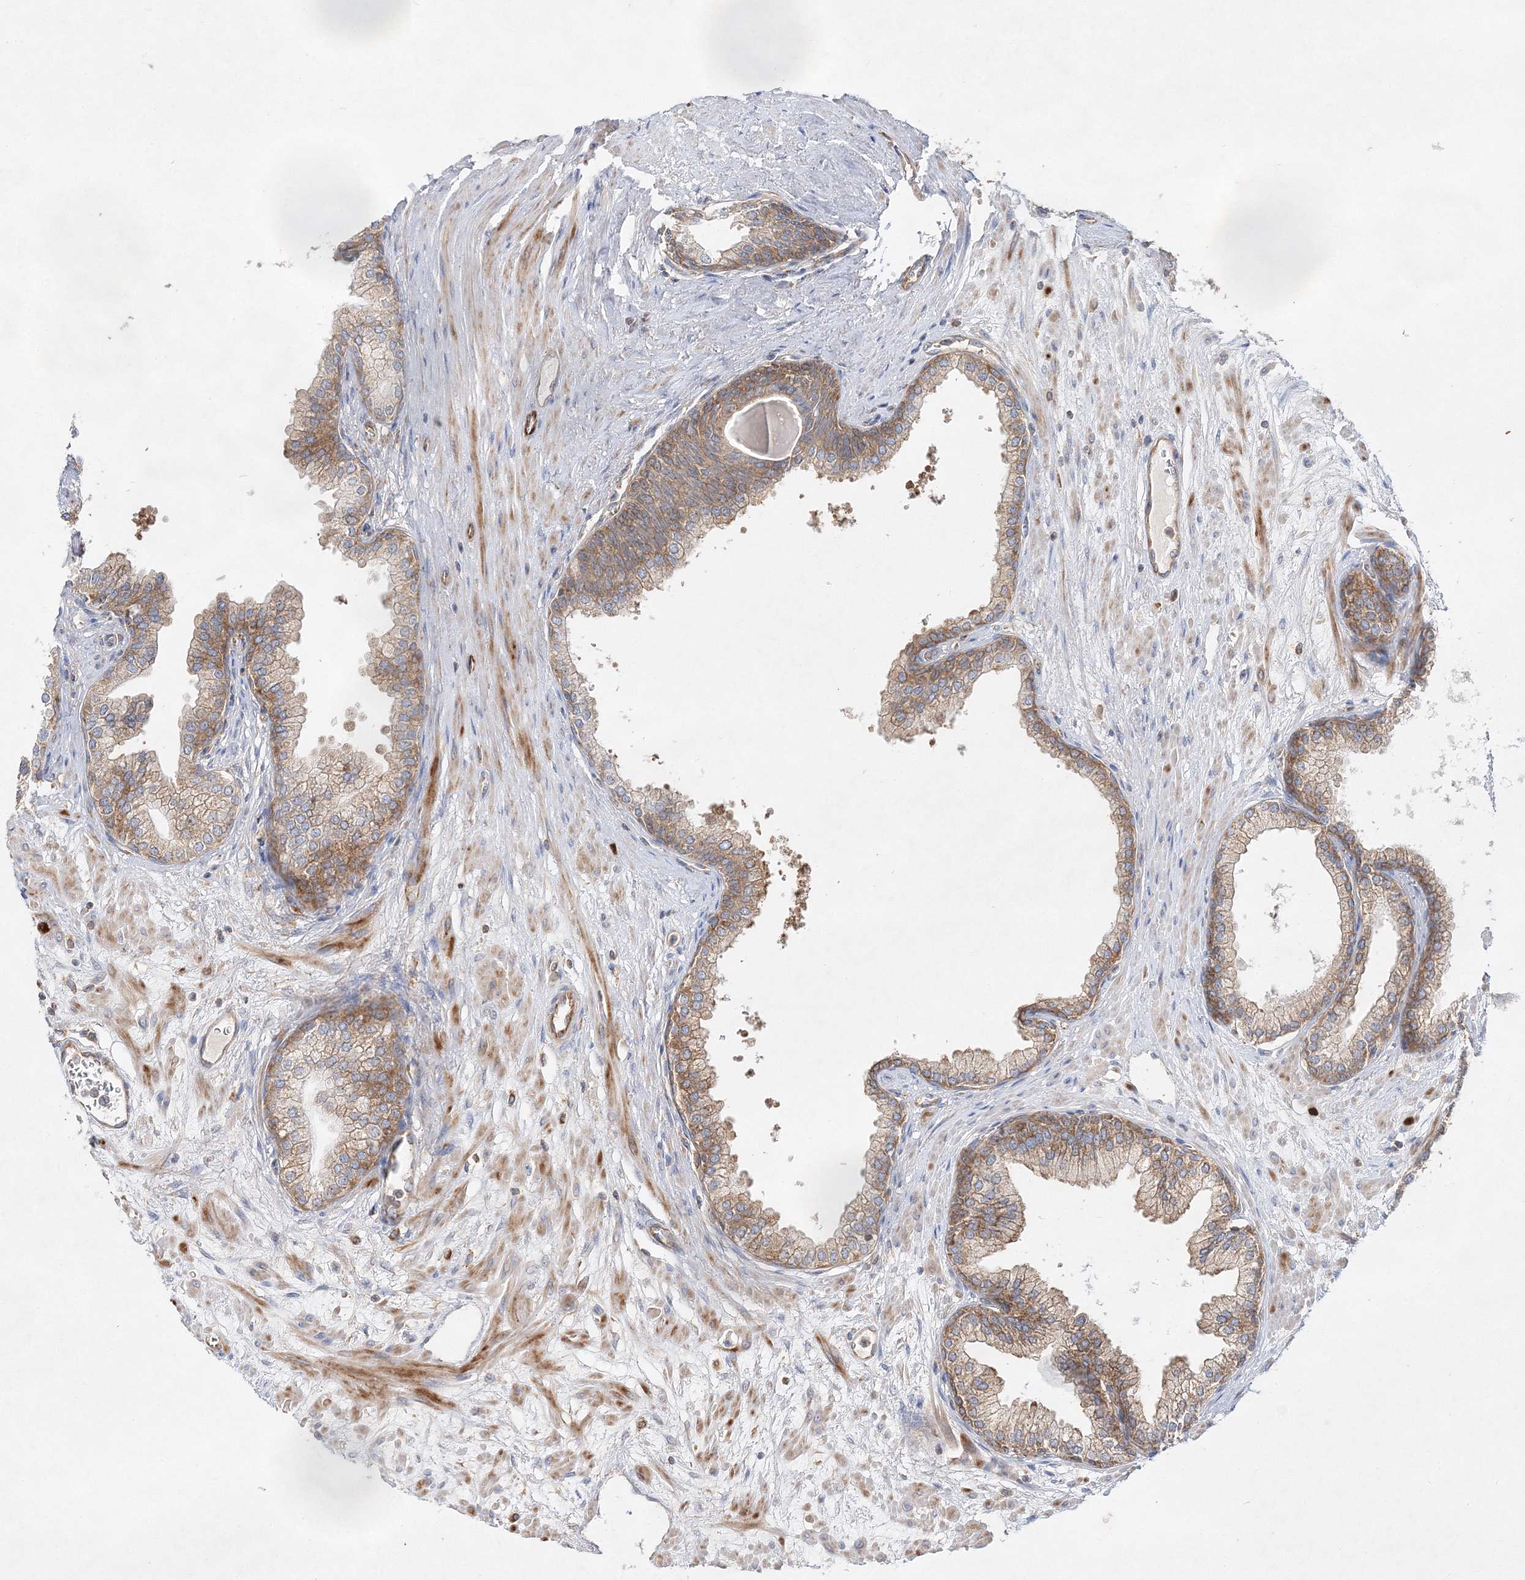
{"staining": {"intensity": "moderate", "quantity": ">75%", "location": "cytoplasmic/membranous"}, "tissue": "prostate", "cell_type": "Glandular cells", "image_type": "normal", "snomed": [{"axis": "morphology", "description": "Normal tissue, NOS"}, {"axis": "morphology", "description": "Urothelial carcinoma, Low grade"}, {"axis": "topography", "description": "Urinary bladder"}, {"axis": "topography", "description": "Prostate"}], "caption": "Immunohistochemistry of benign human prostate reveals medium levels of moderate cytoplasmic/membranous positivity in about >75% of glandular cells. Nuclei are stained in blue.", "gene": "WDR37", "patient": {"sex": "male", "age": 60}}